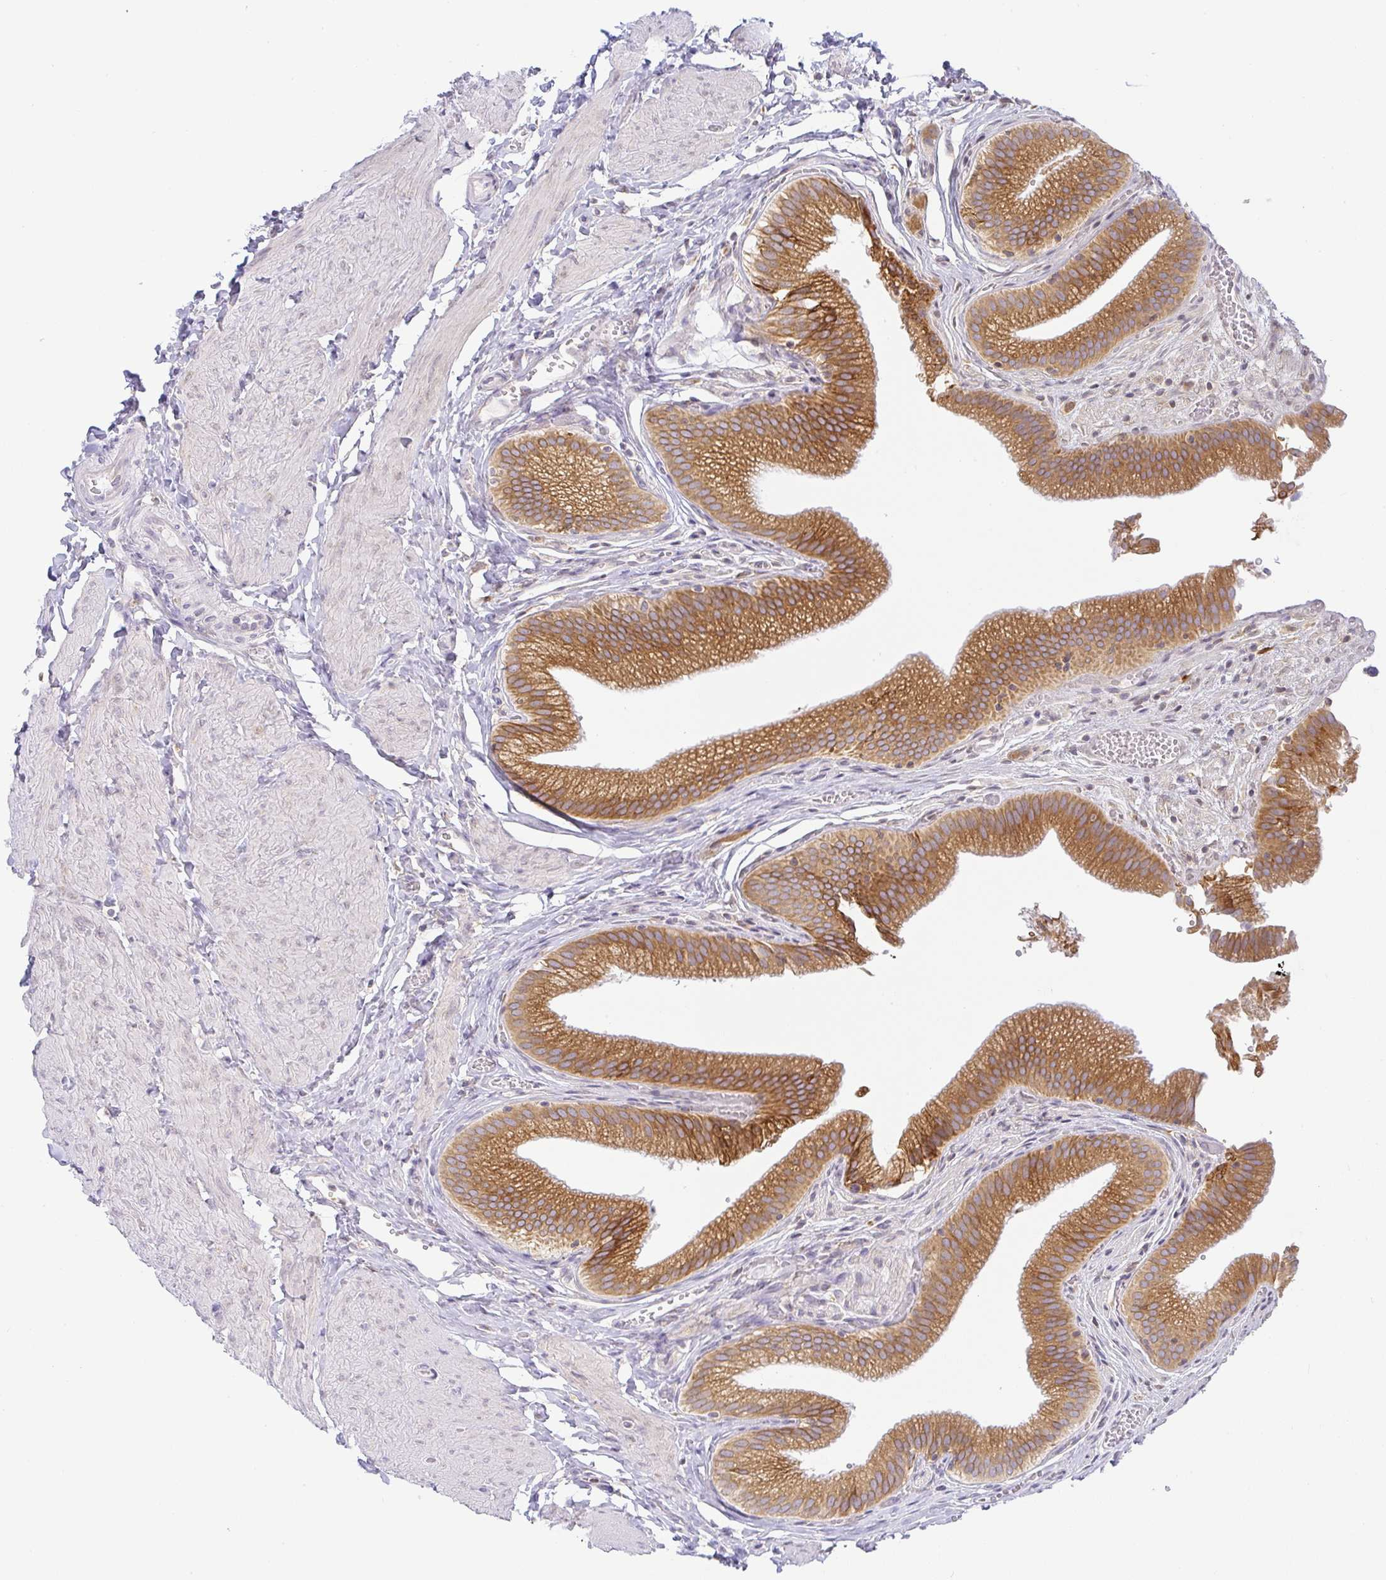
{"staining": {"intensity": "strong", "quantity": ">75%", "location": "cytoplasmic/membranous"}, "tissue": "gallbladder", "cell_type": "Glandular cells", "image_type": "normal", "snomed": [{"axis": "morphology", "description": "Normal tissue, NOS"}, {"axis": "topography", "description": "Gallbladder"}, {"axis": "topography", "description": "Peripheral nerve tissue"}], "caption": "Immunohistochemical staining of benign gallbladder demonstrates high levels of strong cytoplasmic/membranous expression in approximately >75% of glandular cells.", "gene": "DERL2", "patient": {"sex": "male", "age": 17}}